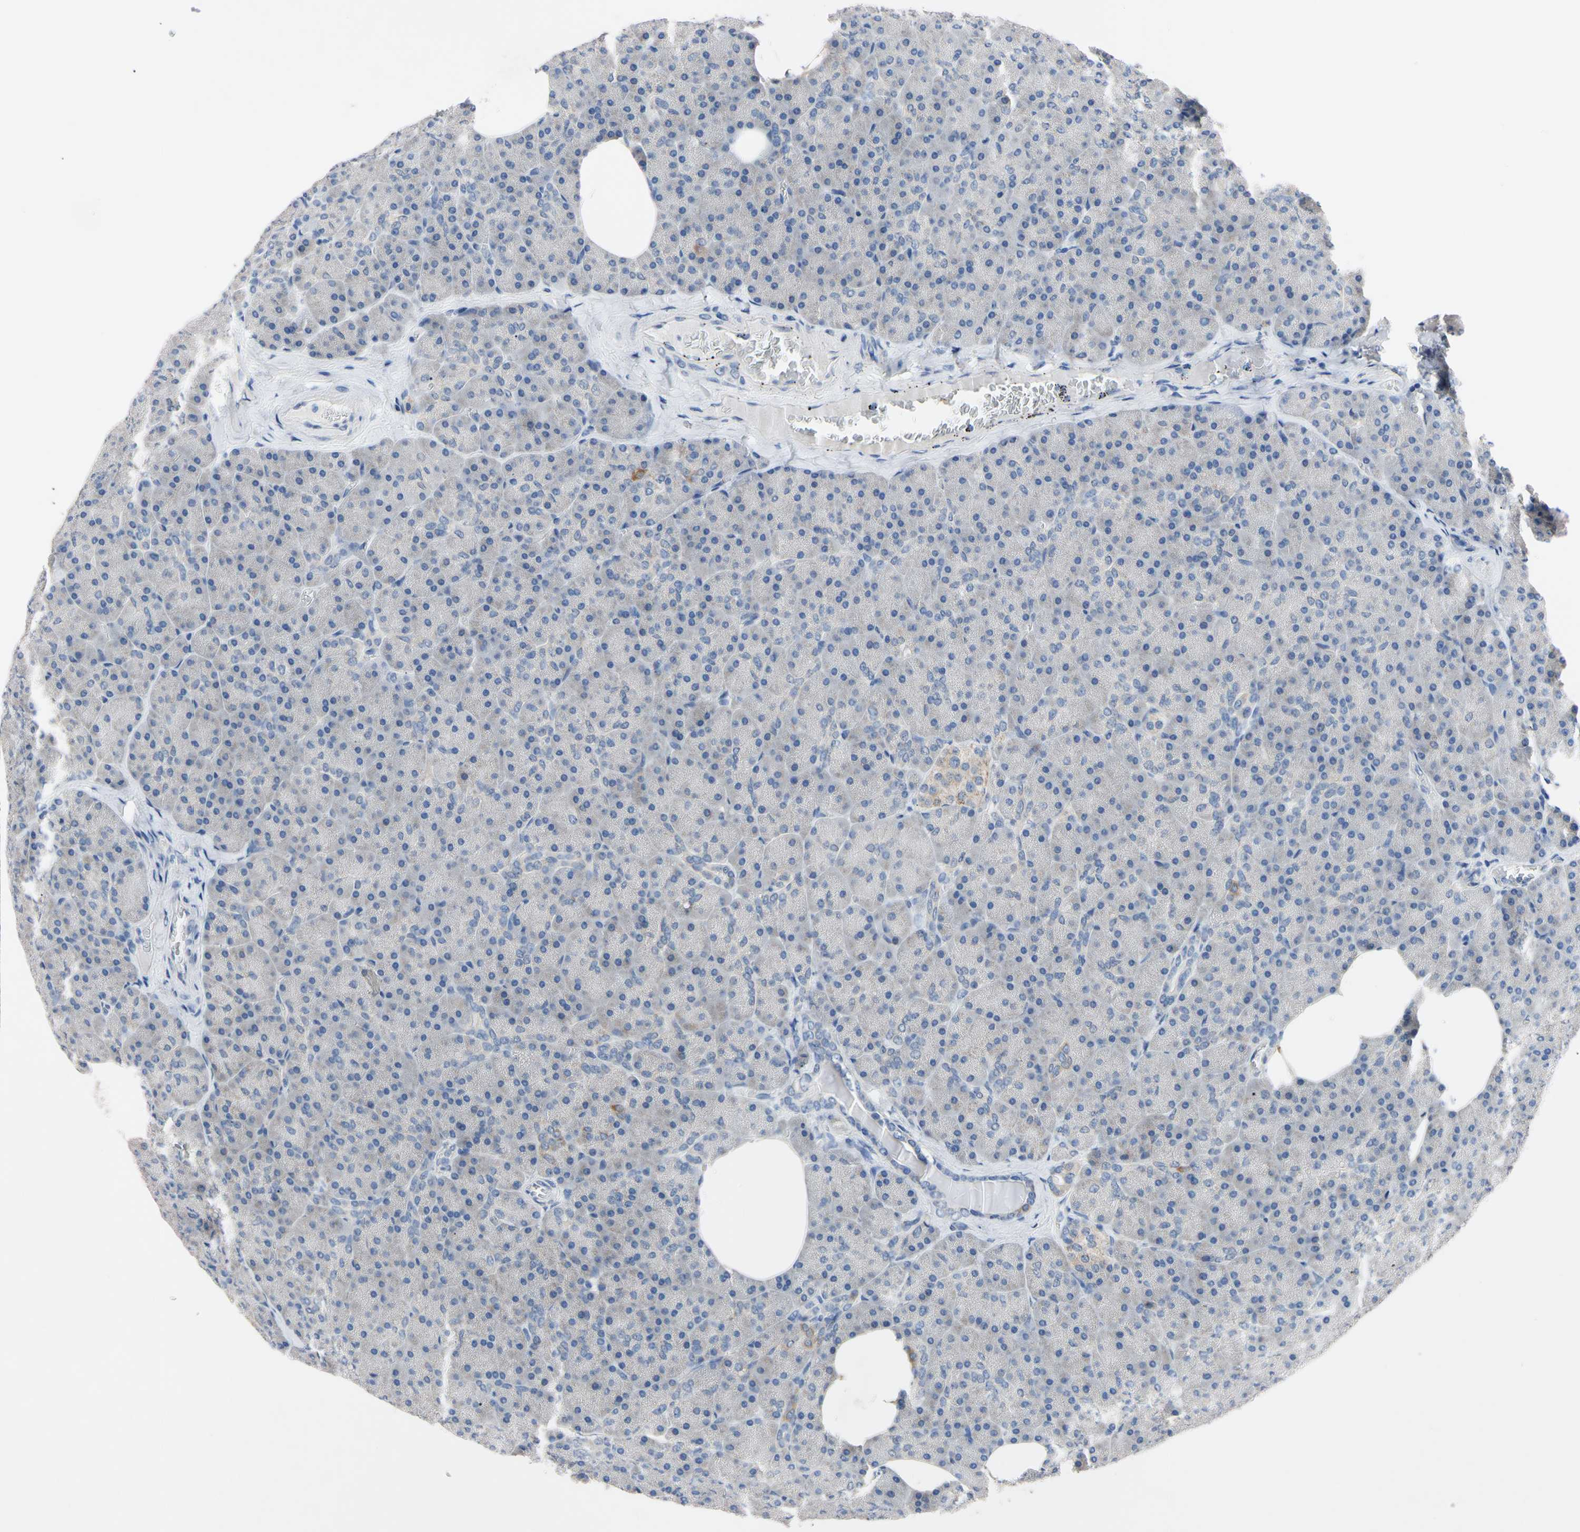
{"staining": {"intensity": "negative", "quantity": "none", "location": "none"}, "tissue": "pancreas", "cell_type": "Exocrine glandular cells", "image_type": "normal", "snomed": [{"axis": "morphology", "description": "Normal tissue, NOS"}, {"axis": "topography", "description": "Pancreas"}], "caption": "The photomicrograph shows no staining of exocrine glandular cells in unremarkable pancreas.", "gene": "PNKD", "patient": {"sex": "female", "age": 35}}